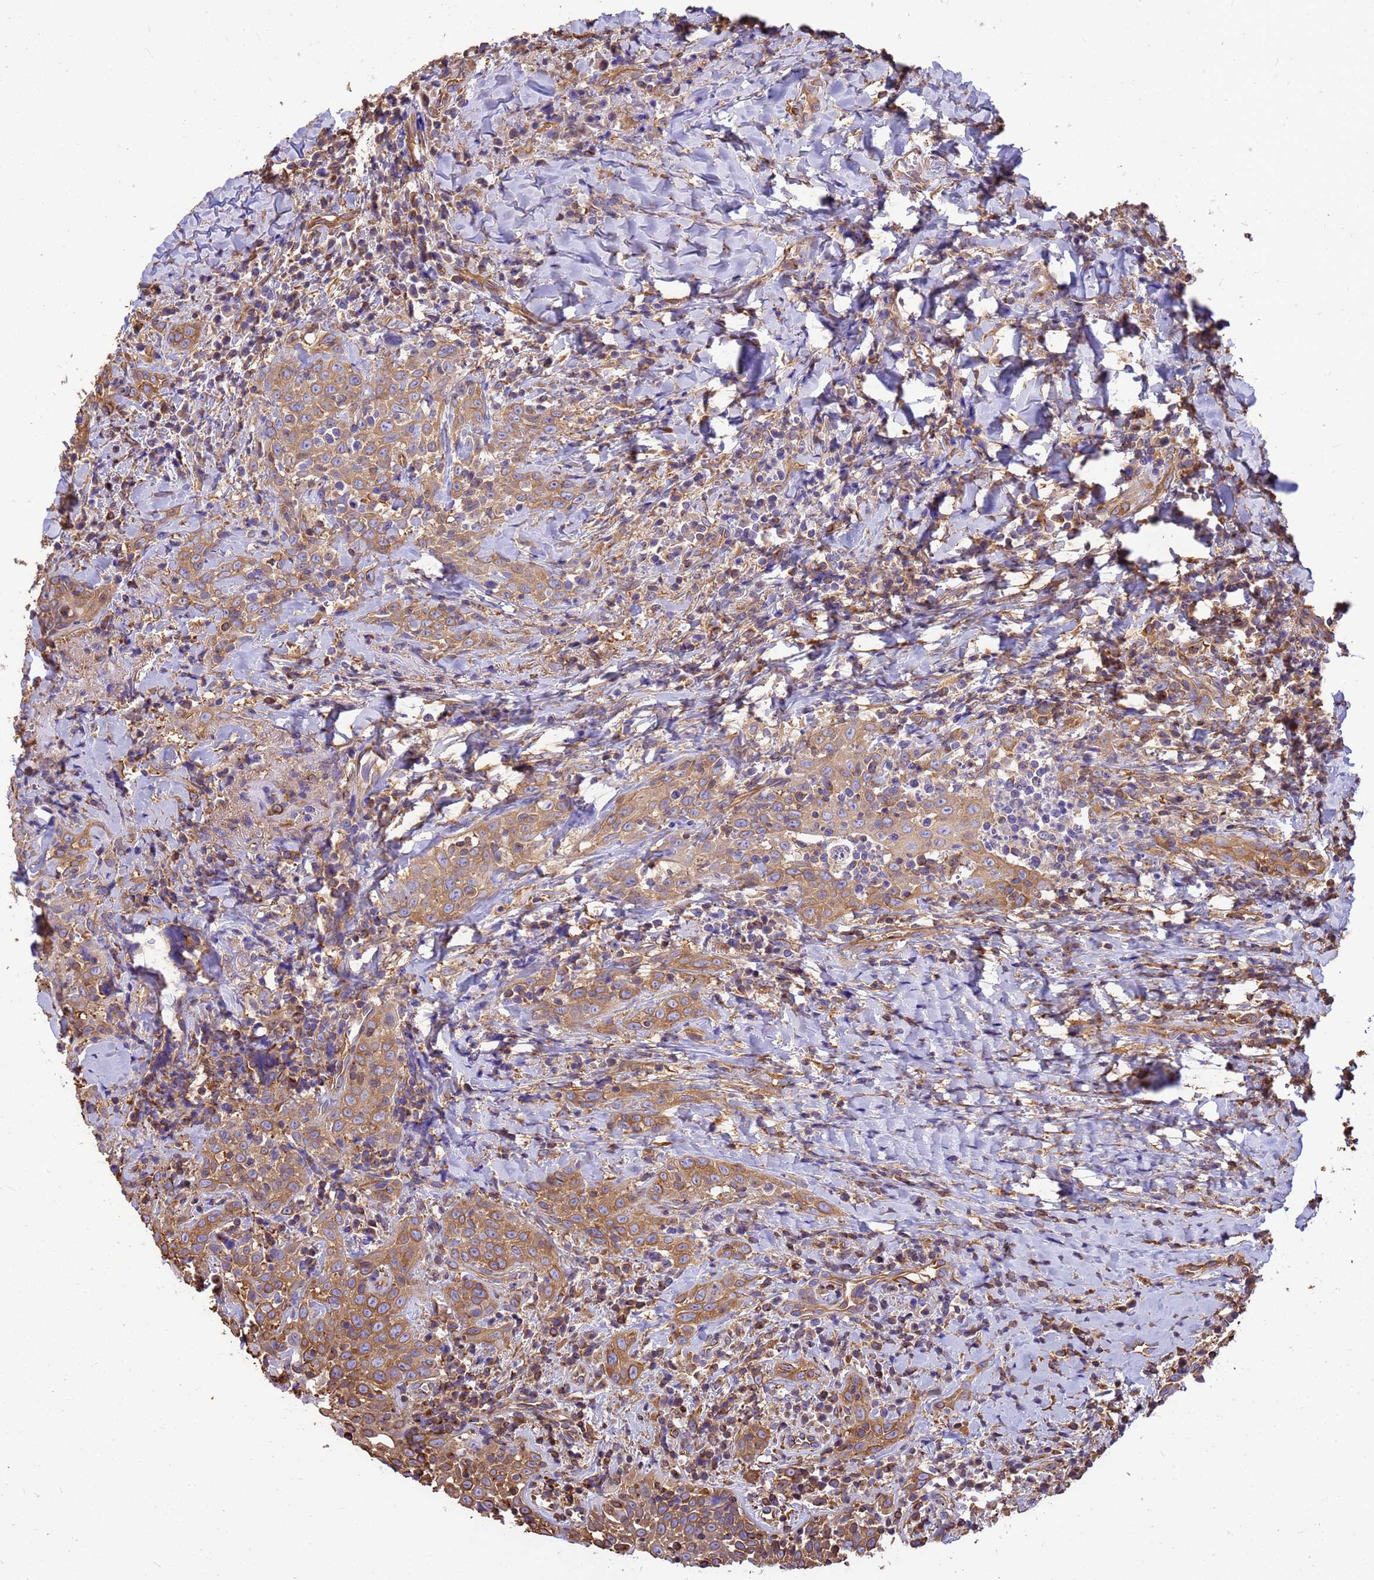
{"staining": {"intensity": "moderate", "quantity": ">75%", "location": "cytoplasmic/membranous"}, "tissue": "head and neck cancer", "cell_type": "Tumor cells", "image_type": "cancer", "snomed": [{"axis": "morphology", "description": "Squamous cell carcinoma, NOS"}, {"axis": "topography", "description": "Head-Neck"}], "caption": "Immunohistochemical staining of human squamous cell carcinoma (head and neck) demonstrates medium levels of moderate cytoplasmic/membranous protein expression in about >75% of tumor cells.", "gene": "TUBB1", "patient": {"sex": "female", "age": 70}}